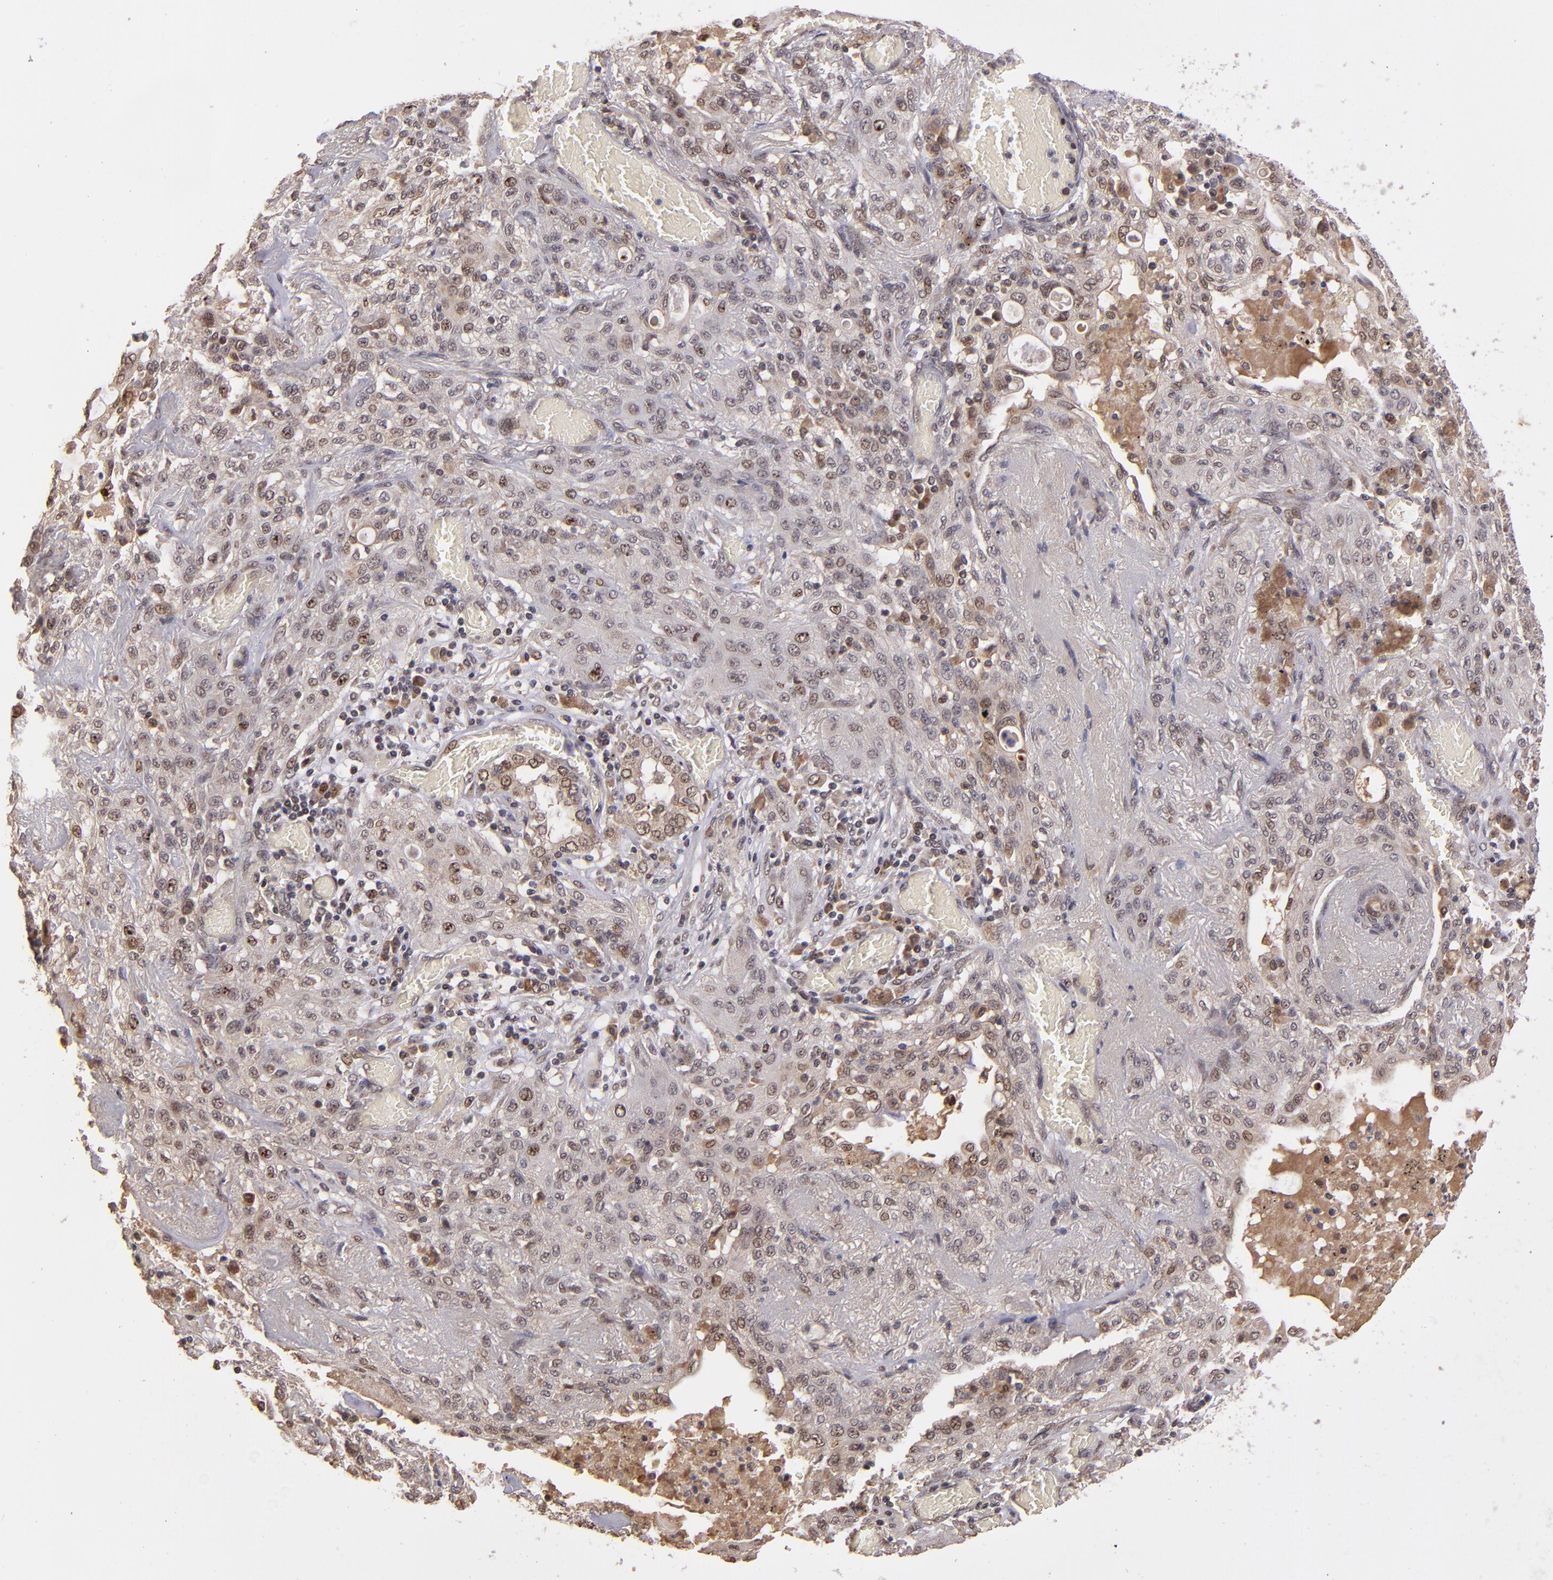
{"staining": {"intensity": "weak", "quantity": "25%-75%", "location": "nuclear"}, "tissue": "lung cancer", "cell_type": "Tumor cells", "image_type": "cancer", "snomed": [{"axis": "morphology", "description": "Squamous cell carcinoma, NOS"}, {"axis": "topography", "description": "Lung"}], "caption": "Protein staining demonstrates weak nuclear positivity in about 25%-75% of tumor cells in lung cancer.", "gene": "ABHD12B", "patient": {"sex": "female", "age": 47}}